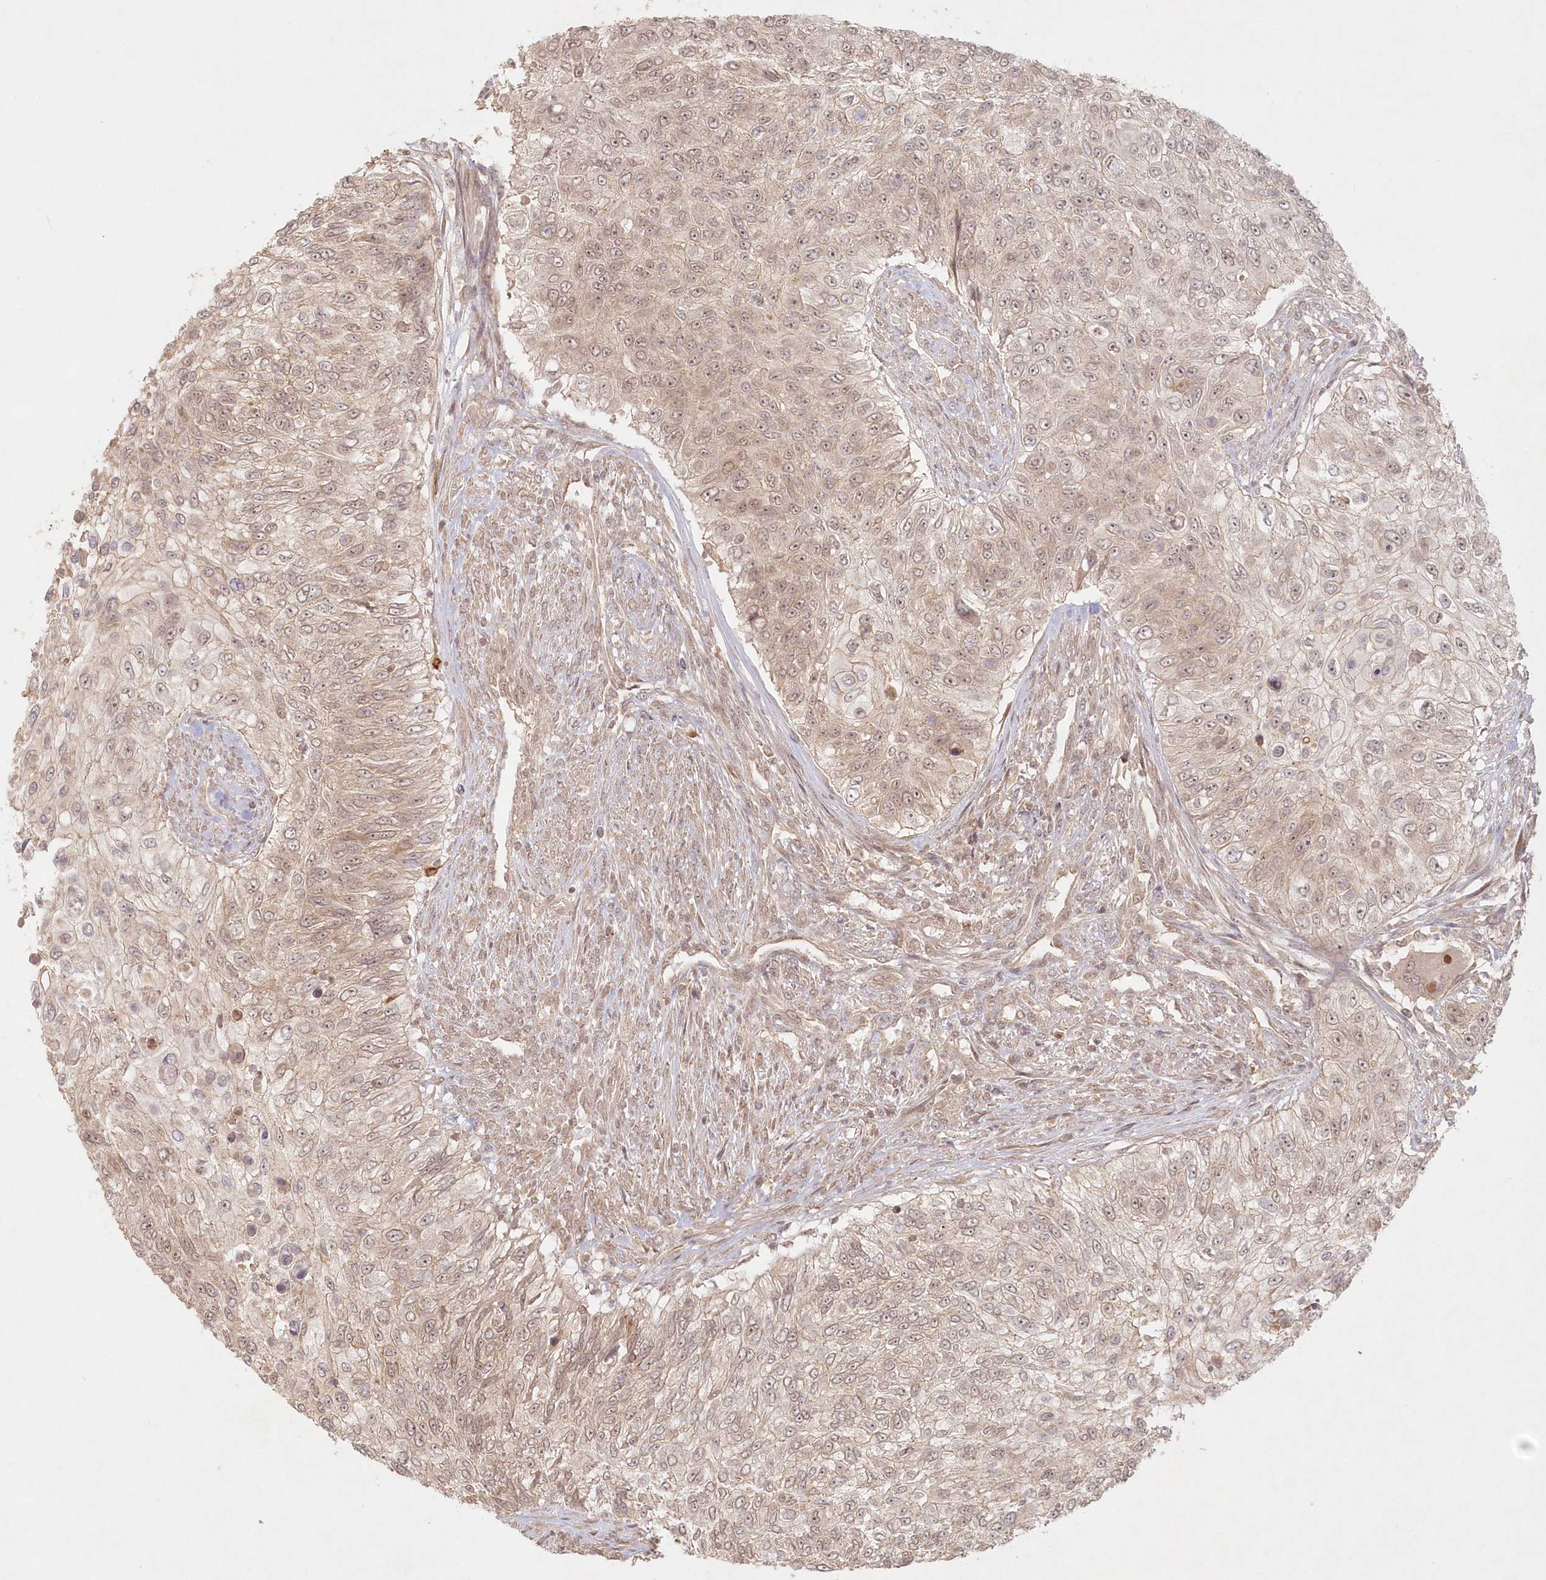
{"staining": {"intensity": "weak", "quantity": "25%-75%", "location": "cytoplasmic/membranous"}, "tissue": "urothelial cancer", "cell_type": "Tumor cells", "image_type": "cancer", "snomed": [{"axis": "morphology", "description": "Urothelial carcinoma, High grade"}, {"axis": "topography", "description": "Urinary bladder"}], "caption": "IHC staining of high-grade urothelial carcinoma, which displays low levels of weak cytoplasmic/membranous expression in about 25%-75% of tumor cells indicating weak cytoplasmic/membranous protein expression. The staining was performed using DAB (3,3'-diaminobenzidine) (brown) for protein detection and nuclei were counterstained in hematoxylin (blue).", "gene": "KIAA0232", "patient": {"sex": "female", "age": 60}}